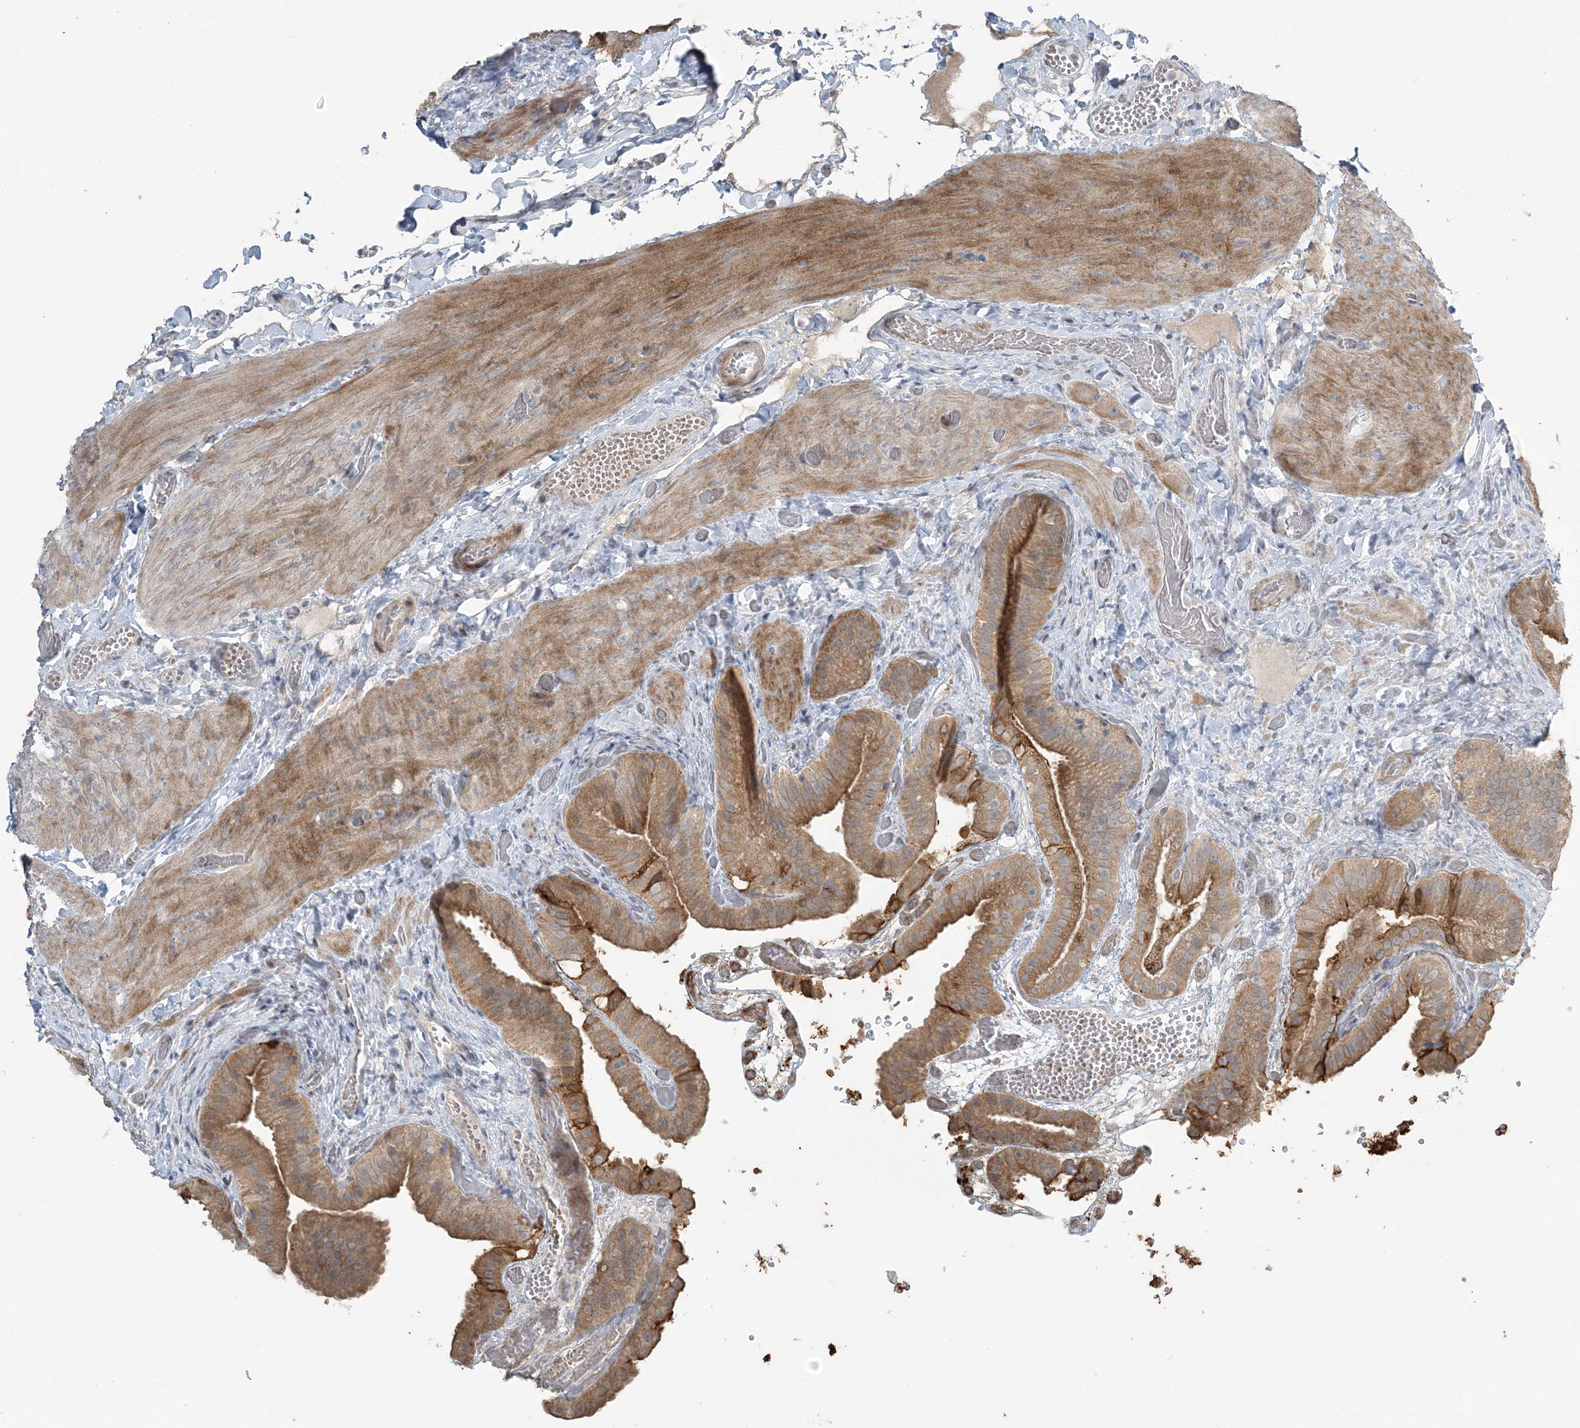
{"staining": {"intensity": "moderate", "quantity": ">75%", "location": "cytoplasmic/membranous"}, "tissue": "gallbladder", "cell_type": "Glandular cells", "image_type": "normal", "snomed": [{"axis": "morphology", "description": "Normal tissue, NOS"}, {"axis": "topography", "description": "Gallbladder"}], "caption": "Immunohistochemistry (IHC) of normal human gallbladder displays medium levels of moderate cytoplasmic/membranous expression in approximately >75% of glandular cells. (Brightfield microscopy of DAB IHC at high magnification).", "gene": "SLC4A10", "patient": {"sex": "female", "age": 64}}